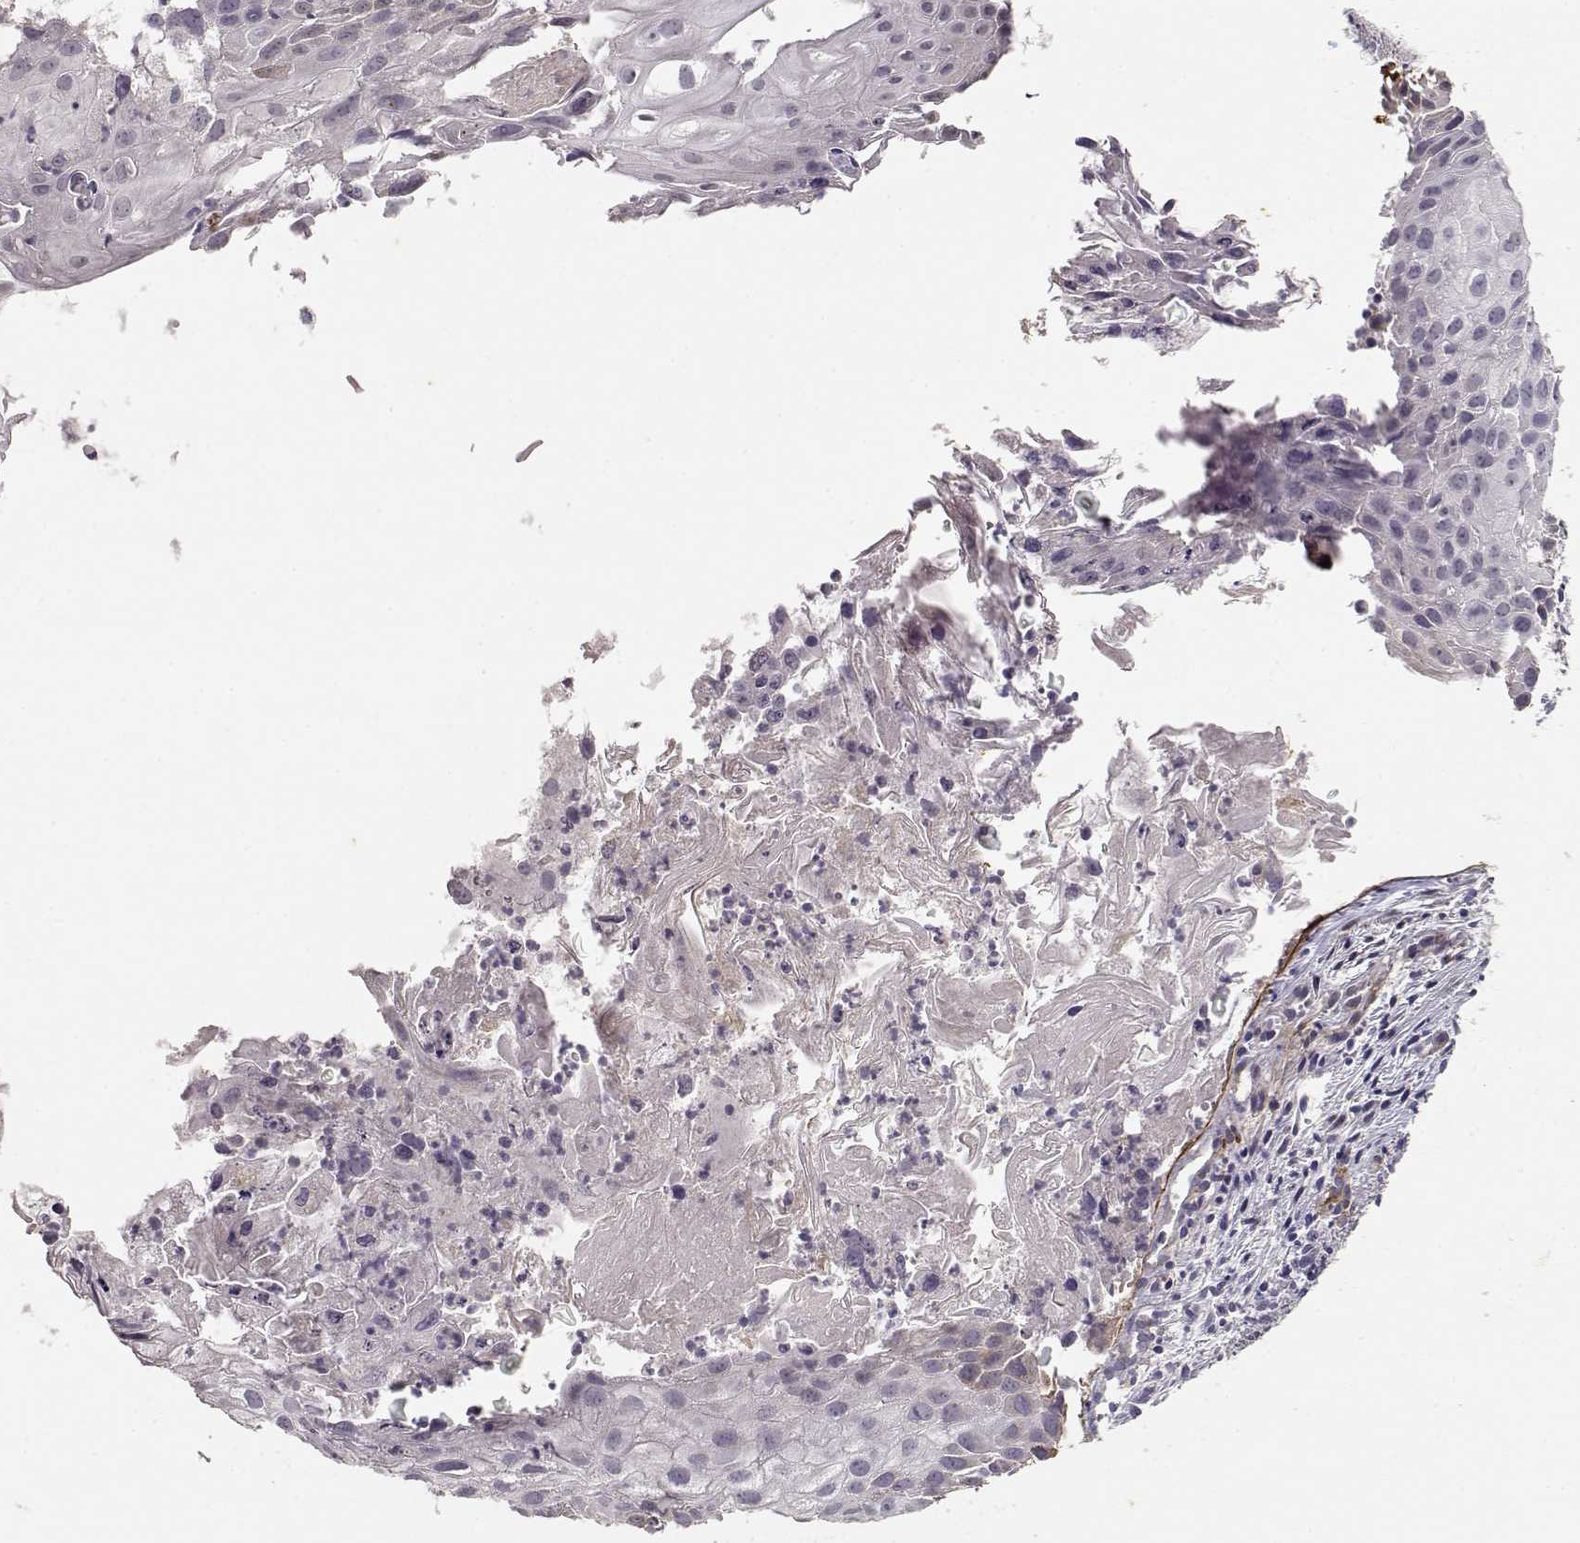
{"staining": {"intensity": "negative", "quantity": "none", "location": "none"}, "tissue": "cervical cancer", "cell_type": "Tumor cells", "image_type": "cancer", "snomed": [{"axis": "morphology", "description": "Squamous cell carcinoma, NOS"}, {"axis": "topography", "description": "Cervix"}], "caption": "Cervical squamous cell carcinoma was stained to show a protein in brown. There is no significant positivity in tumor cells.", "gene": "LAMA5", "patient": {"sex": "female", "age": 53}}